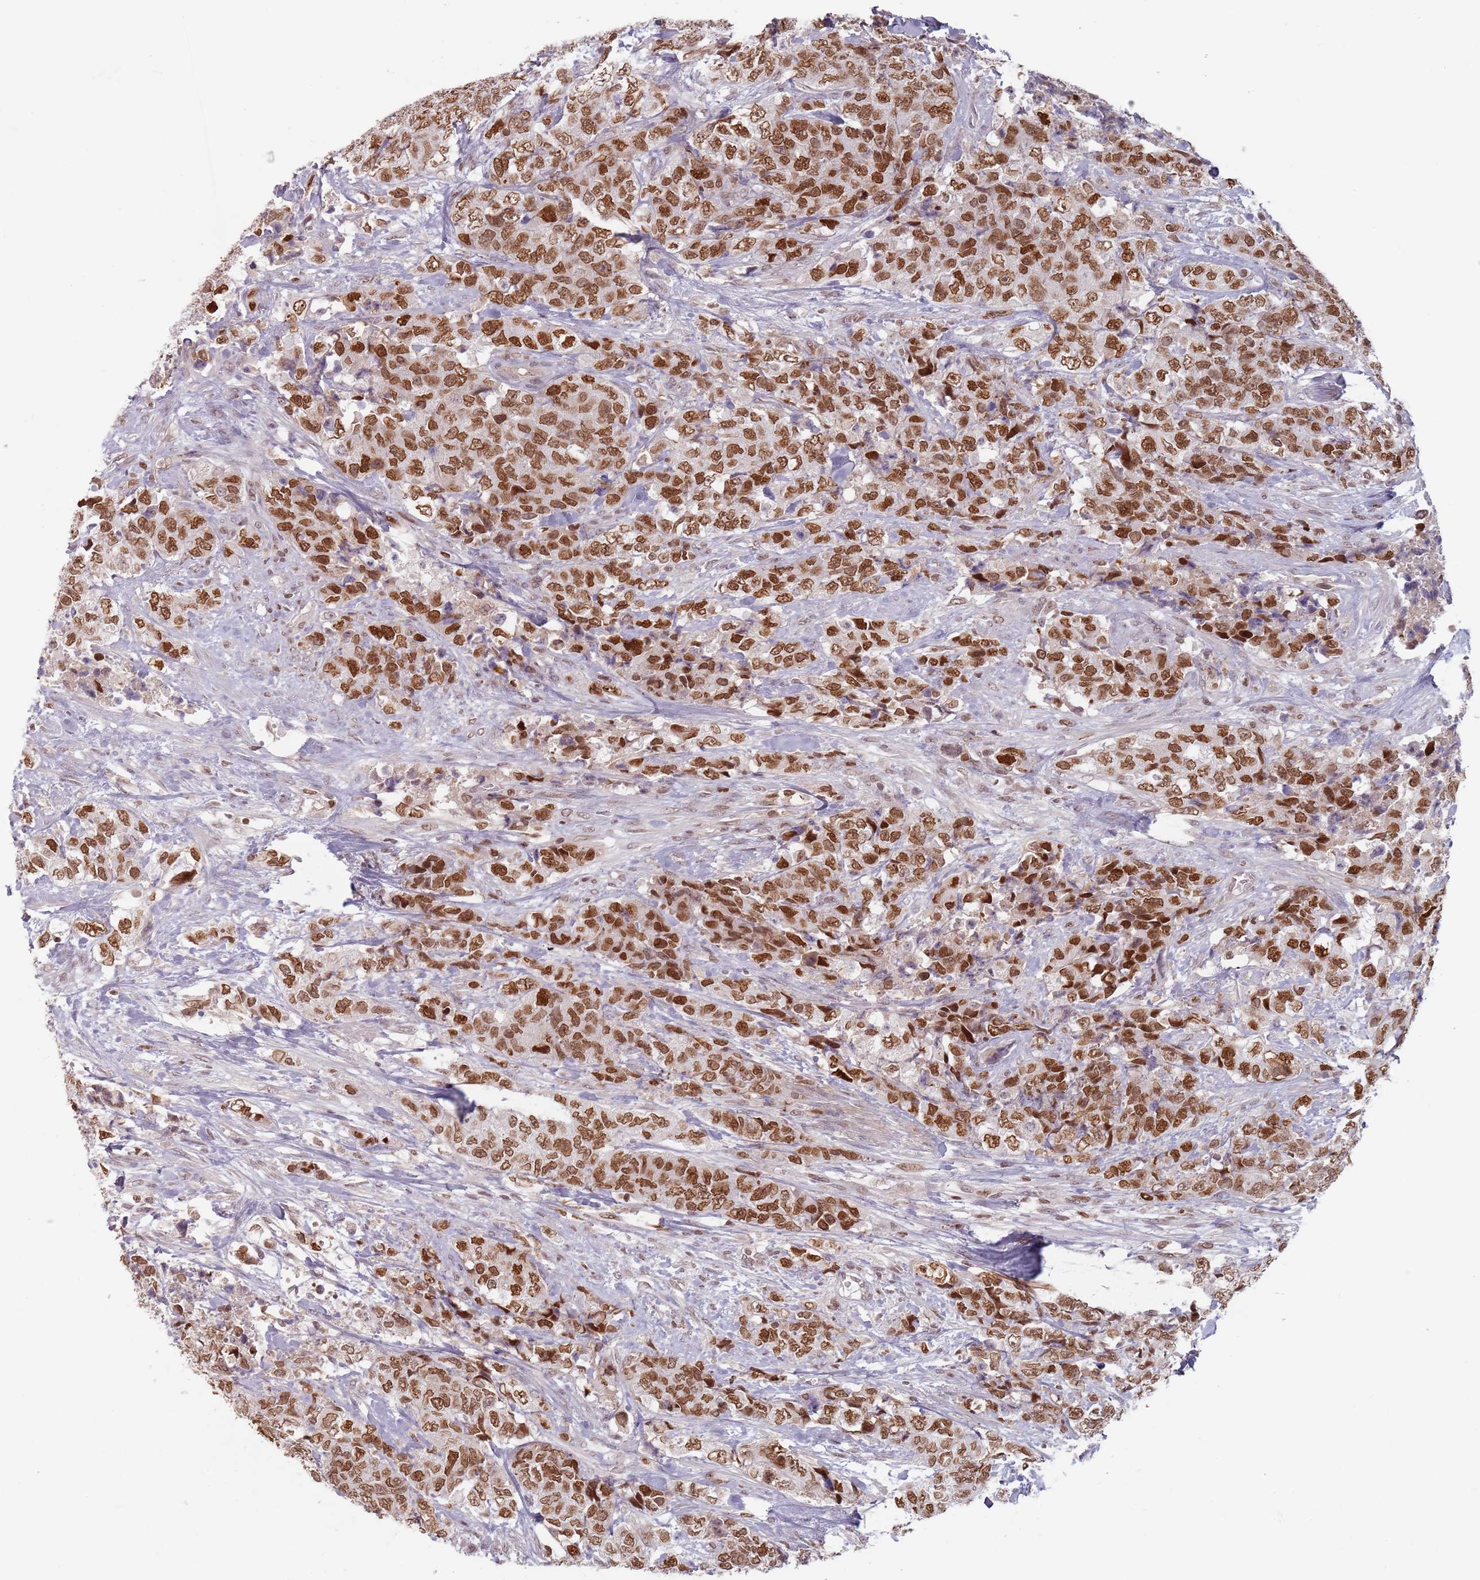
{"staining": {"intensity": "strong", "quantity": ">75%", "location": "cytoplasmic/membranous,nuclear"}, "tissue": "urothelial cancer", "cell_type": "Tumor cells", "image_type": "cancer", "snomed": [{"axis": "morphology", "description": "Urothelial carcinoma, High grade"}, {"axis": "topography", "description": "Urinary bladder"}], "caption": "Strong cytoplasmic/membranous and nuclear protein staining is identified in about >75% of tumor cells in urothelial cancer.", "gene": "NUP50", "patient": {"sex": "female", "age": 78}}